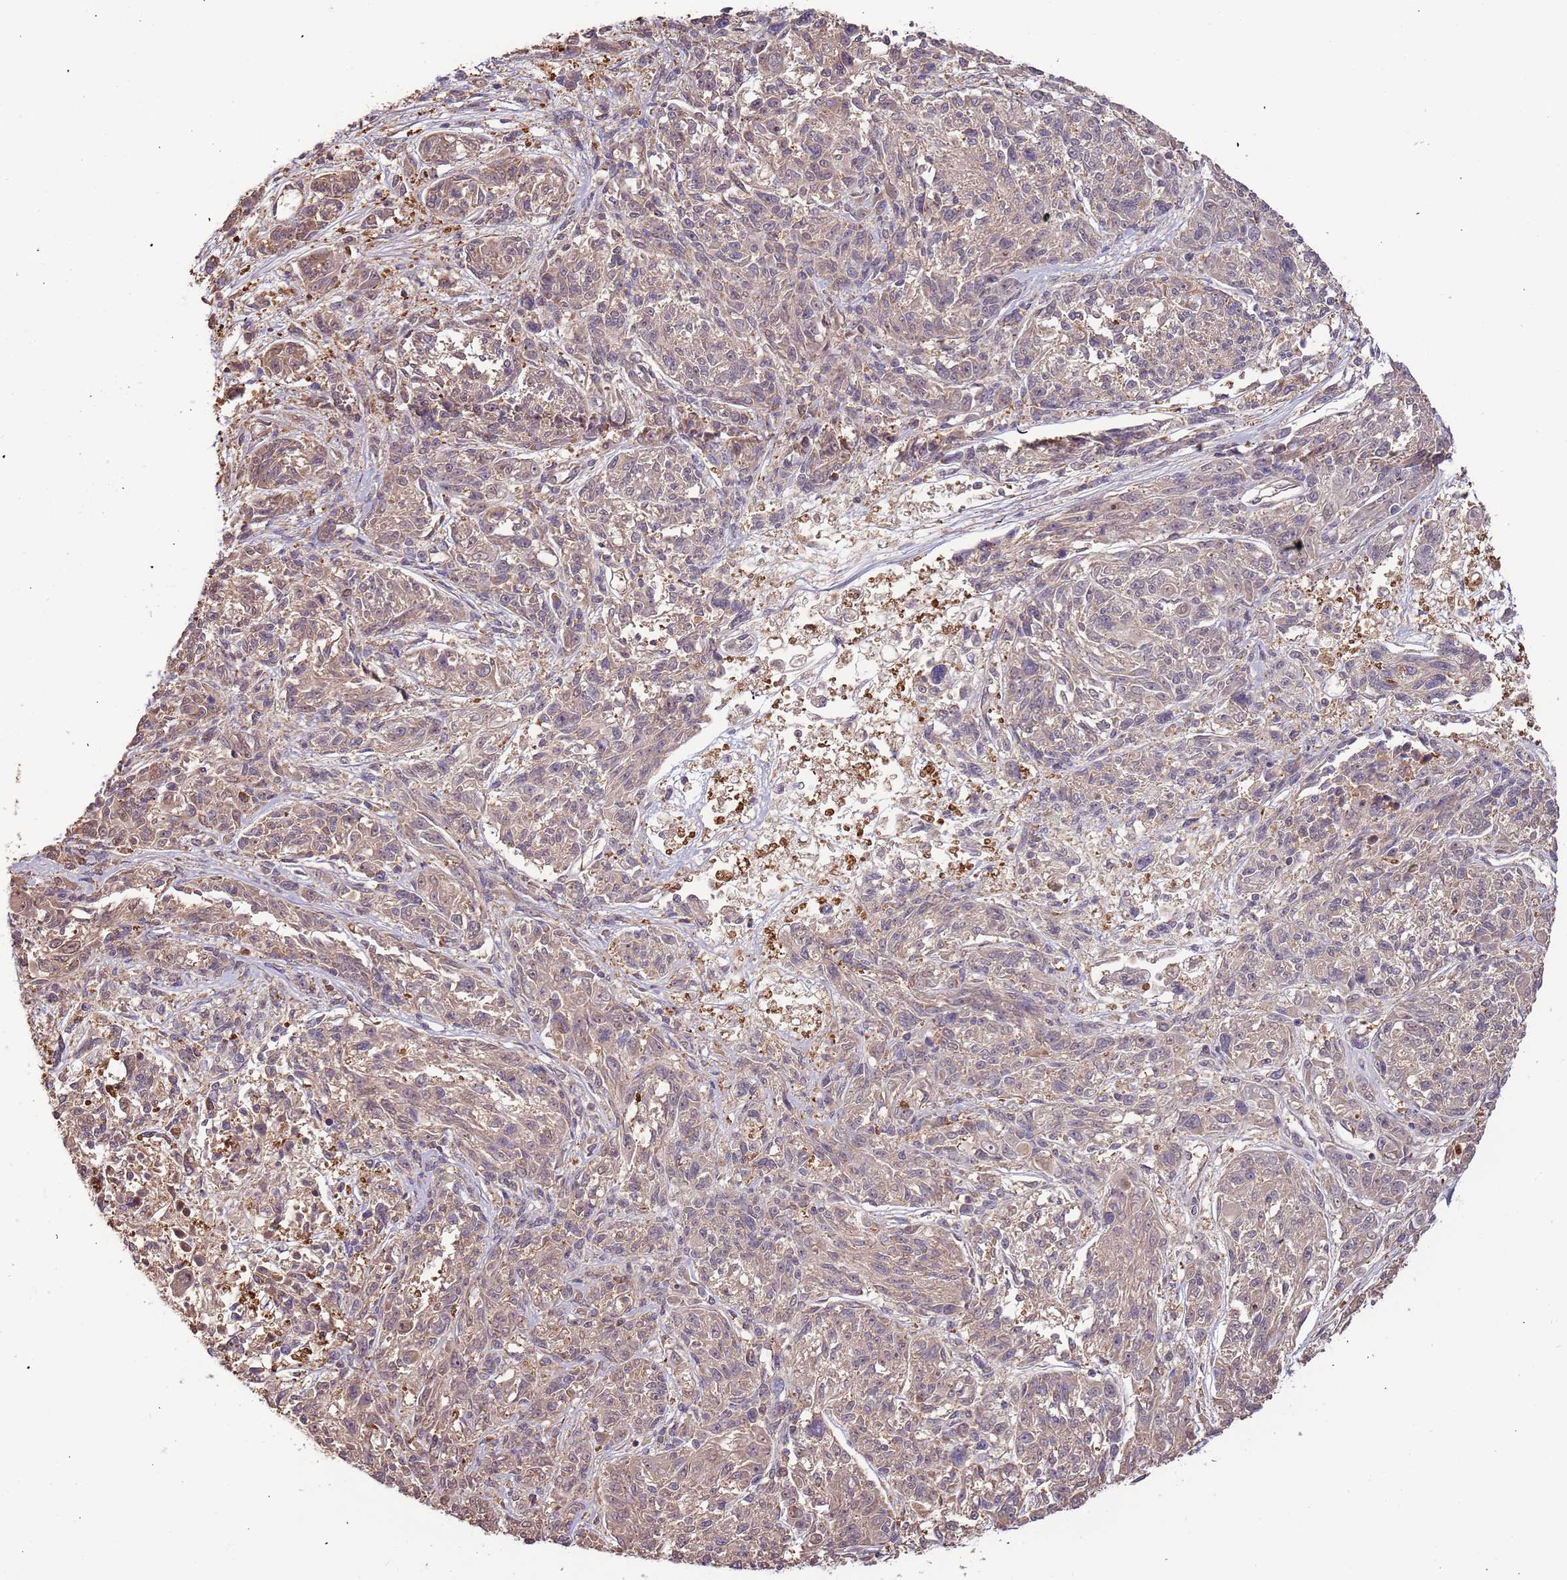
{"staining": {"intensity": "weak", "quantity": "<25%", "location": "cytoplasmic/membranous"}, "tissue": "melanoma", "cell_type": "Tumor cells", "image_type": "cancer", "snomed": [{"axis": "morphology", "description": "Malignant melanoma, NOS"}, {"axis": "topography", "description": "Skin"}], "caption": "Malignant melanoma was stained to show a protein in brown. There is no significant expression in tumor cells.", "gene": "IL17RD", "patient": {"sex": "male", "age": 53}}